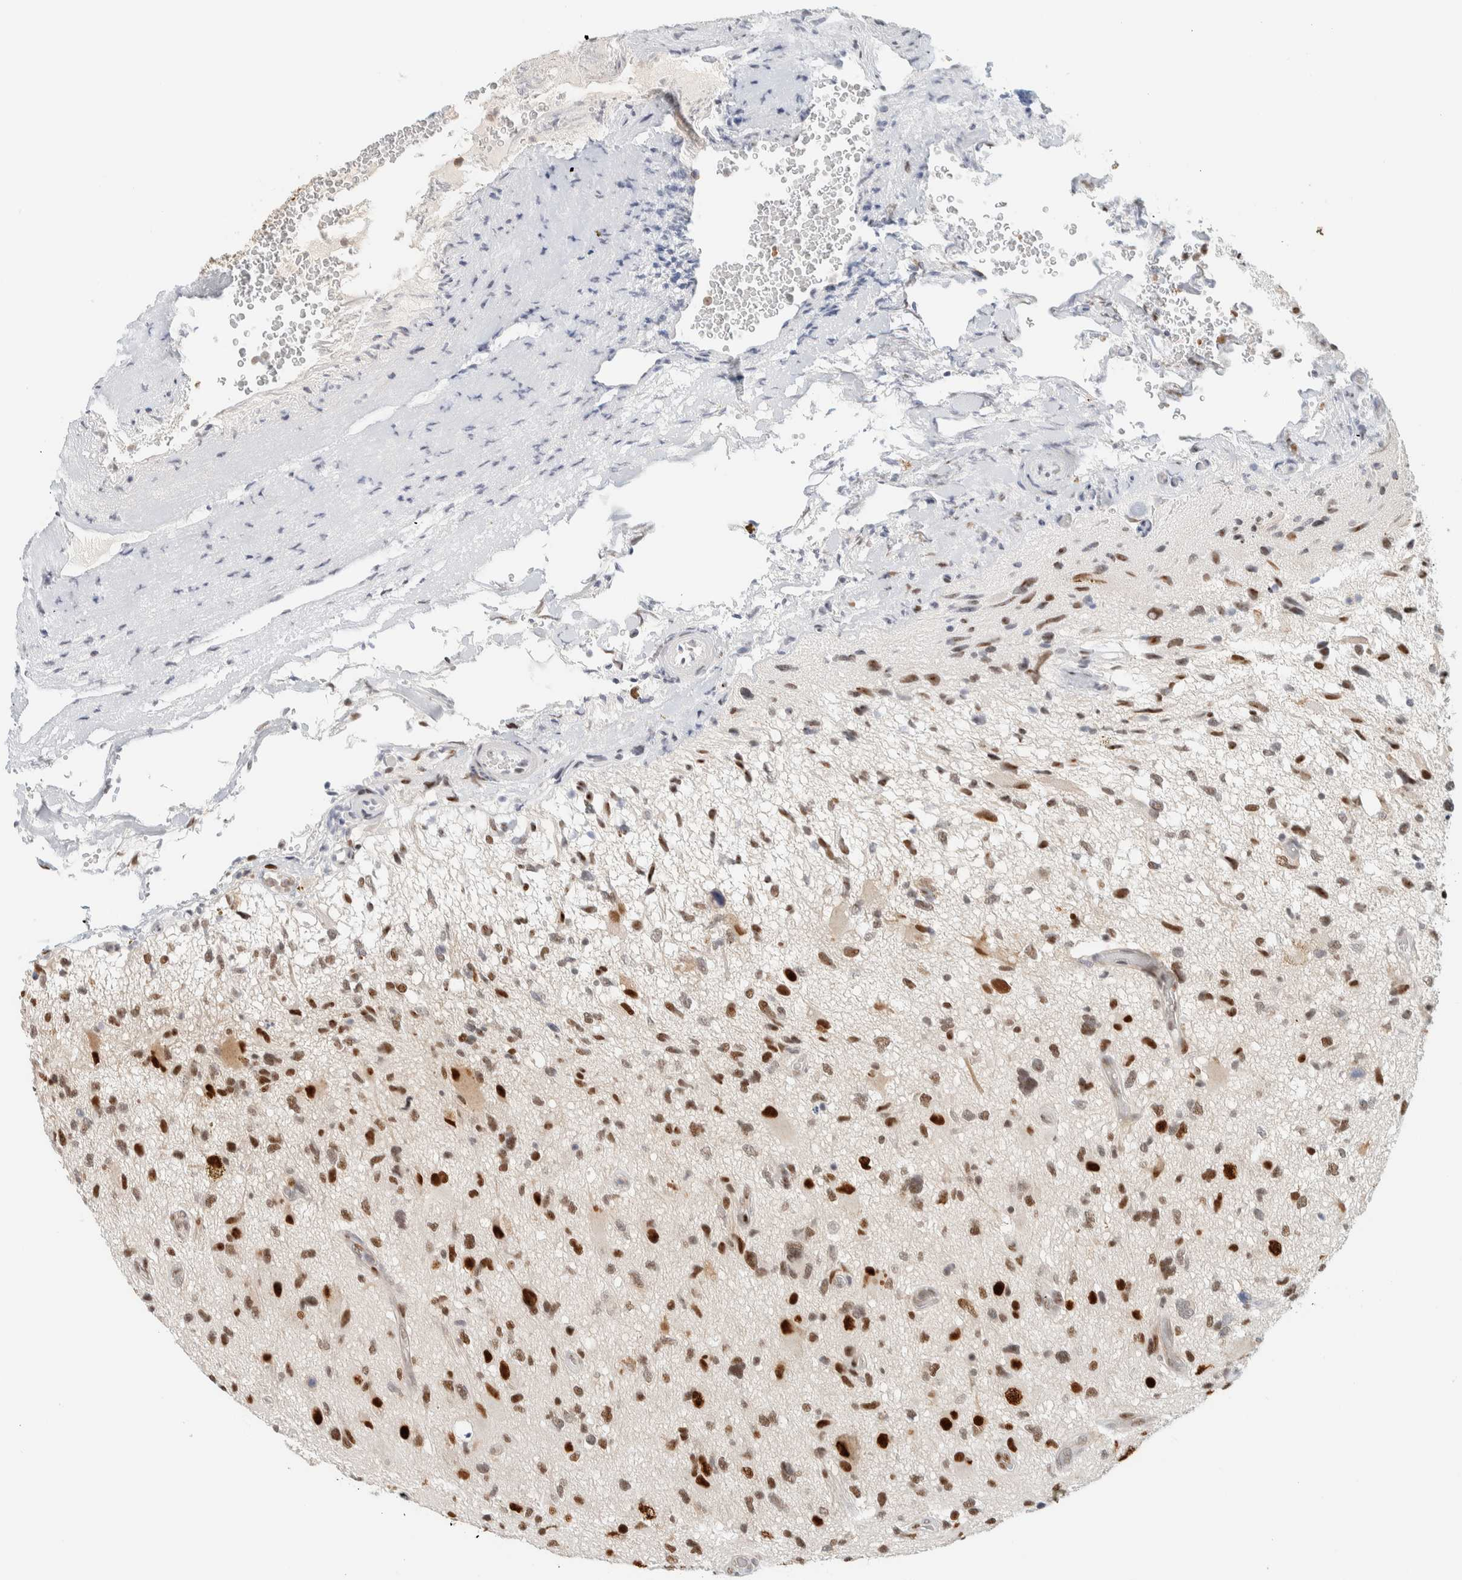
{"staining": {"intensity": "strong", "quantity": "25%-75%", "location": "nuclear"}, "tissue": "glioma", "cell_type": "Tumor cells", "image_type": "cancer", "snomed": [{"axis": "morphology", "description": "Glioma, malignant, High grade"}, {"axis": "topography", "description": "Brain"}], "caption": "Human glioma stained with a brown dye shows strong nuclear positive positivity in about 25%-75% of tumor cells.", "gene": "ZNF683", "patient": {"sex": "male", "age": 33}}